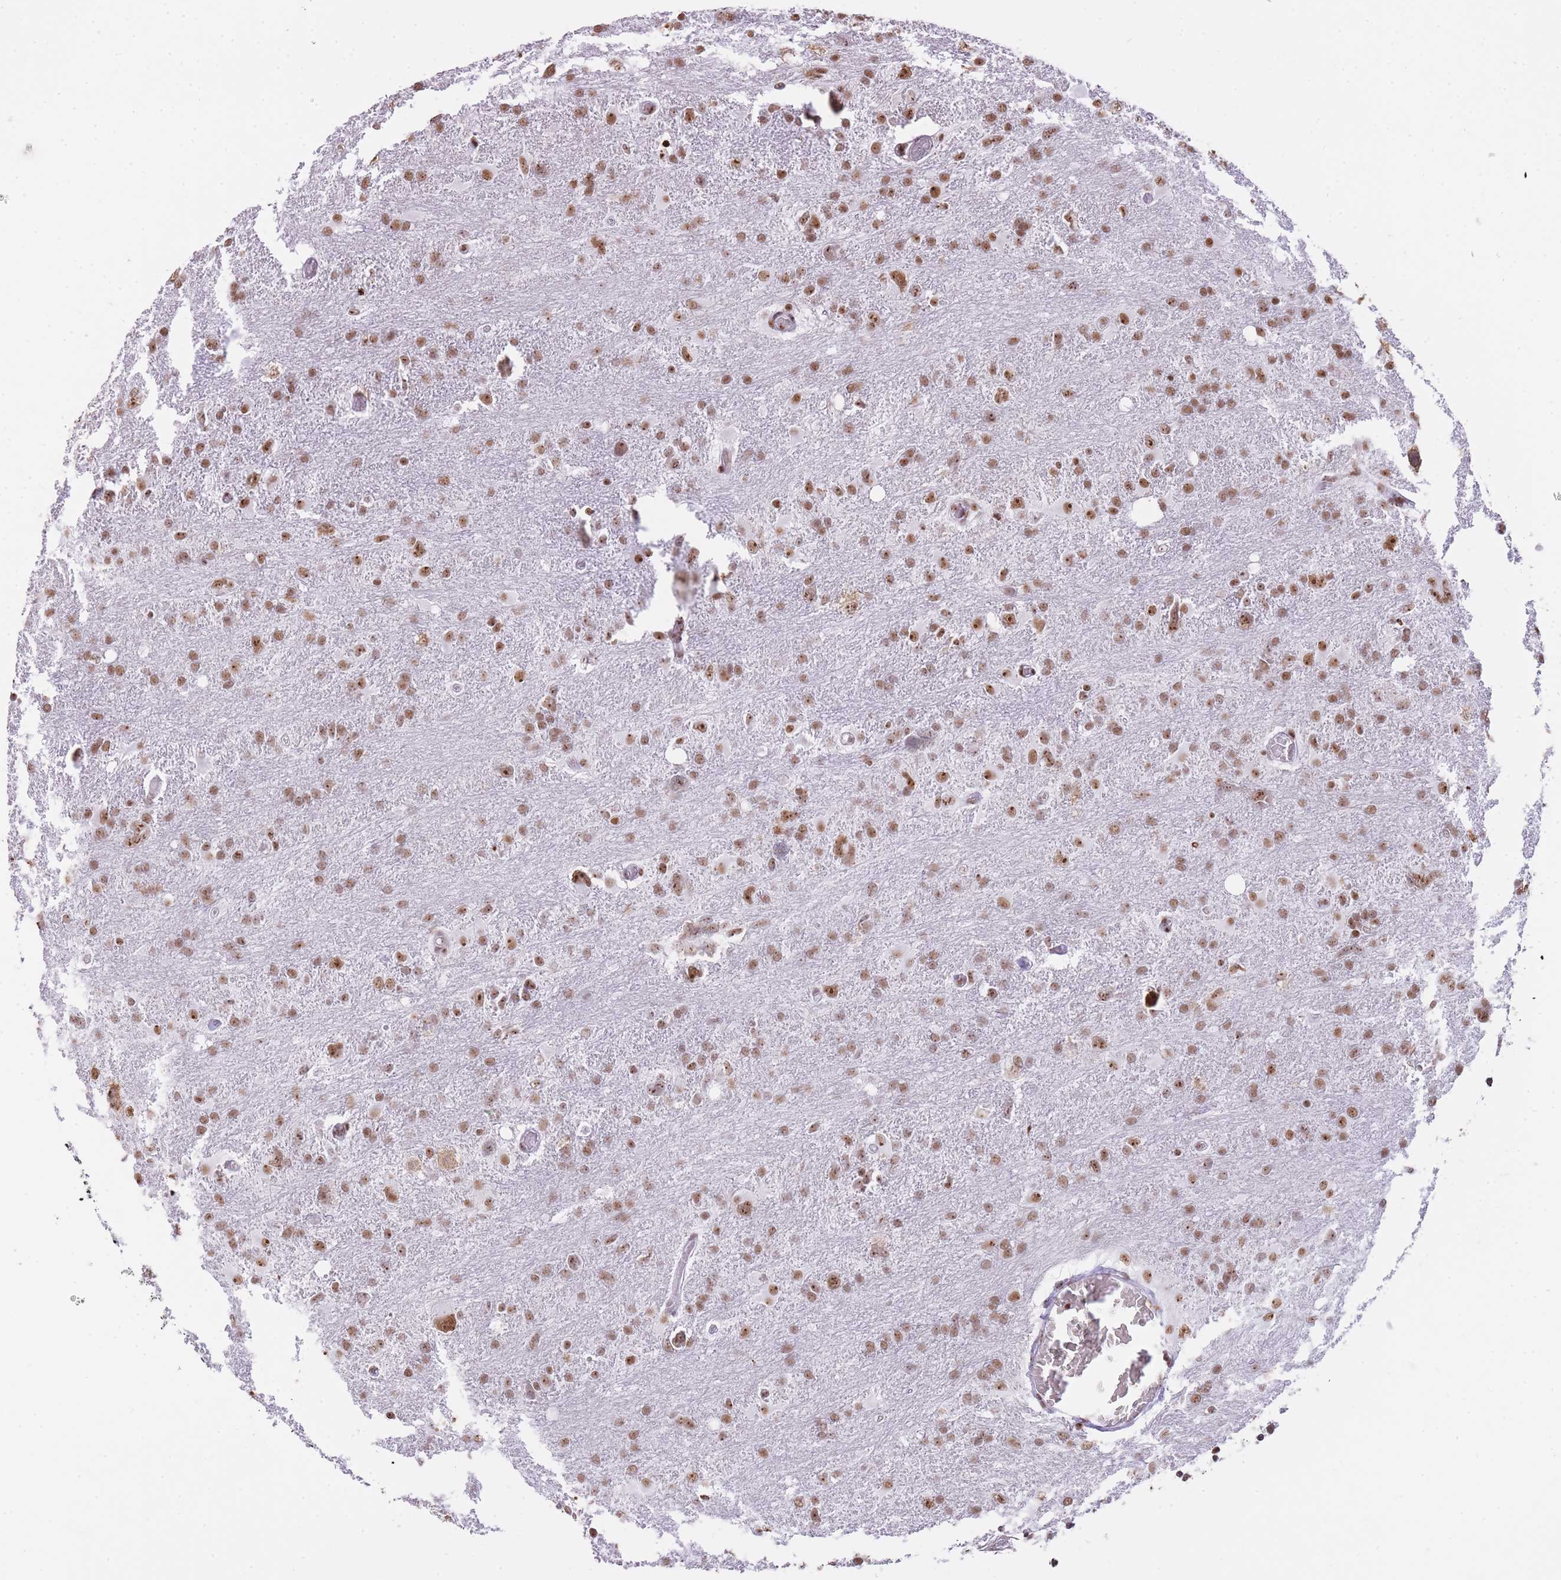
{"staining": {"intensity": "moderate", "quantity": ">75%", "location": "nuclear"}, "tissue": "glioma", "cell_type": "Tumor cells", "image_type": "cancer", "snomed": [{"axis": "morphology", "description": "Glioma, malignant, High grade"}, {"axis": "topography", "description": "Brain"}], "caption": "The histopathology image shows a brown stain indicating the presence of a protein in the nuclear of tumor cells in glioma.", "gene": "EVC2", "patient": {"sex": "male", "age": 61}}